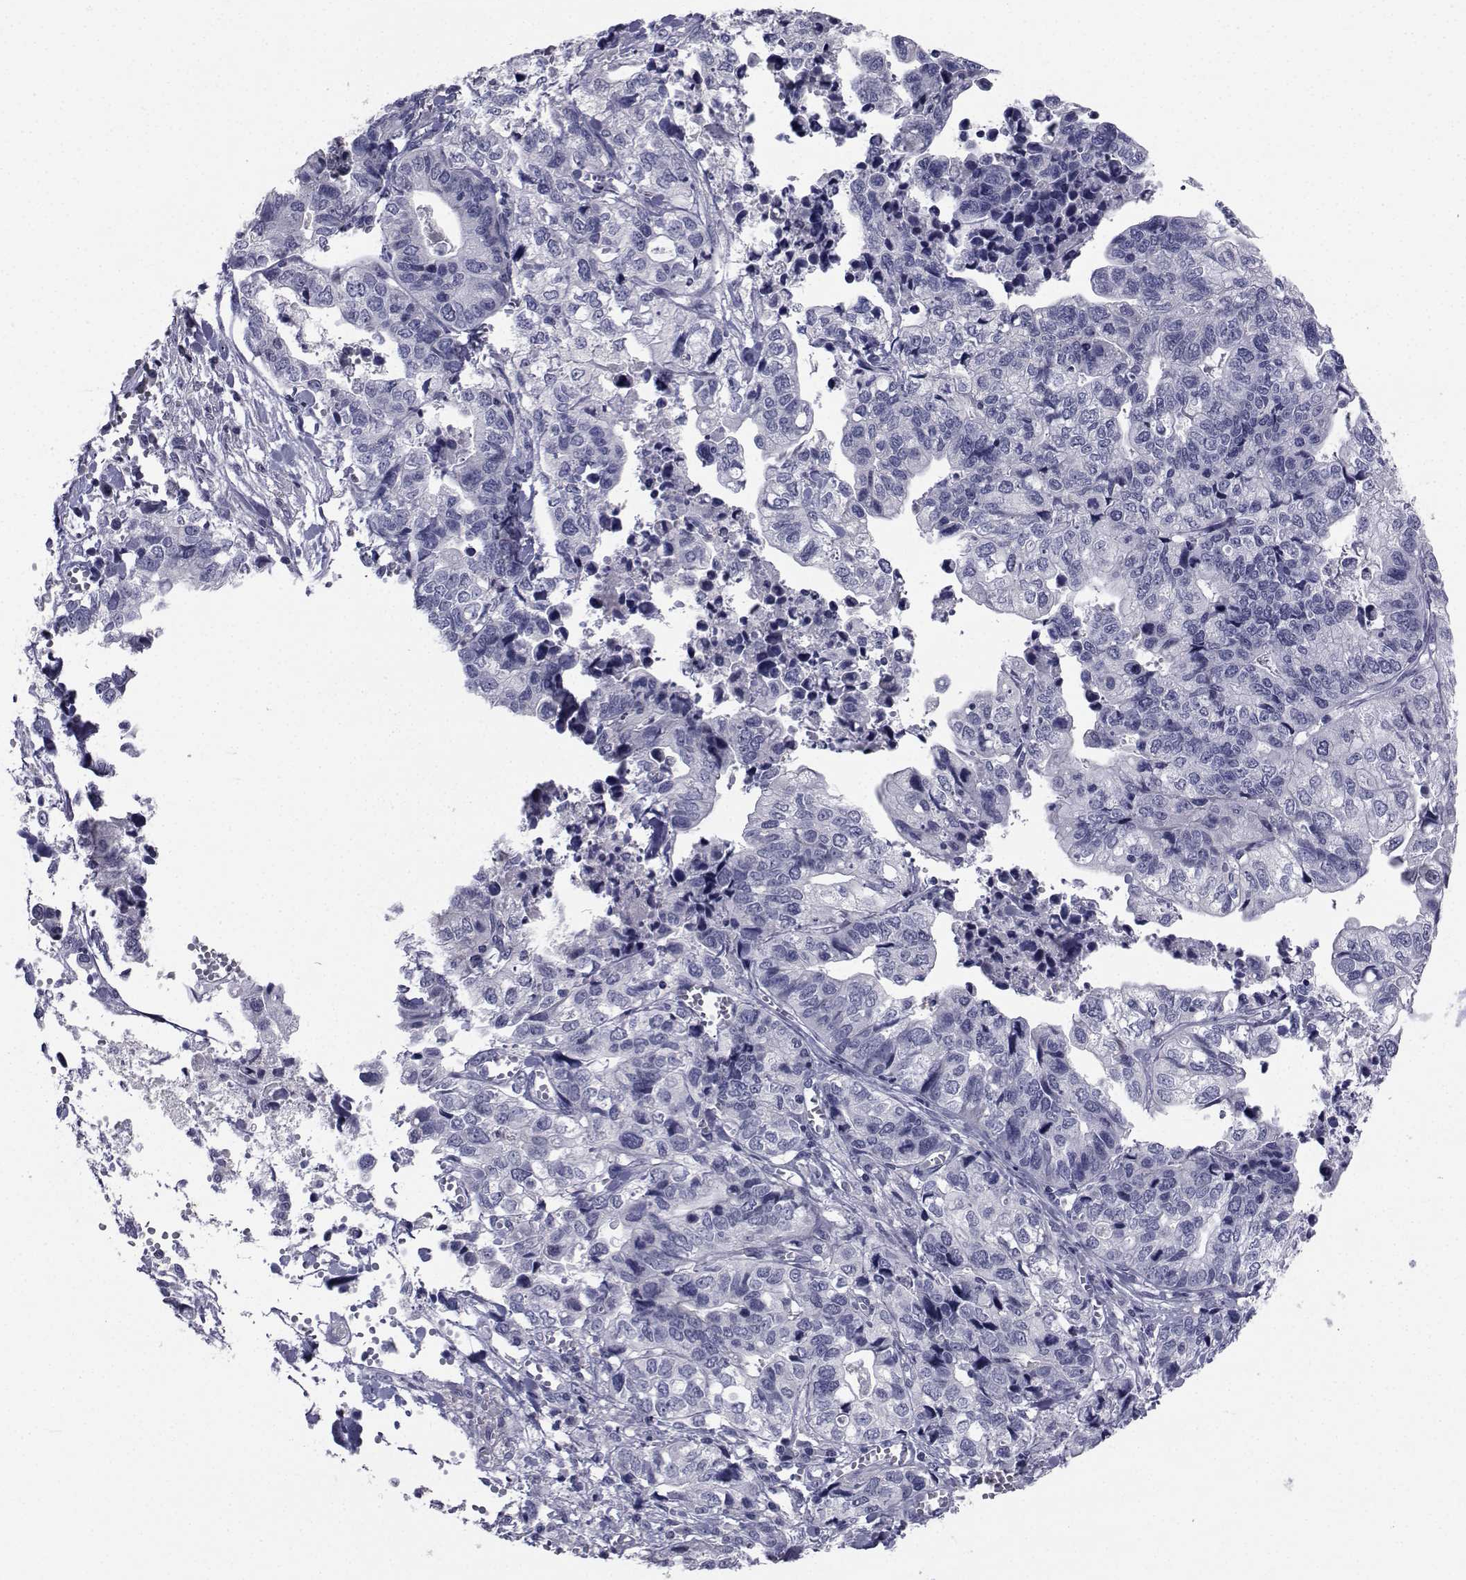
{"staining": {"intensity": "negative", "quantity": "none", "location": "none"}, "tissue": "stomach cancer", "cell_type": "Tumor cells", "image_type": "cancer", "snomed": [{"axis": "morphology", "description": "Adenocarcinoma, NOS"}, {"axis": "topography", "description": "Stomach, upper"}], "caption": "Immunohistochemistry (IHC) of human stomach adenocarcinoma displays no staining in tumor cells.", "gene": "CHRNA1", "patient": {"sex": "female", "age": 67}}